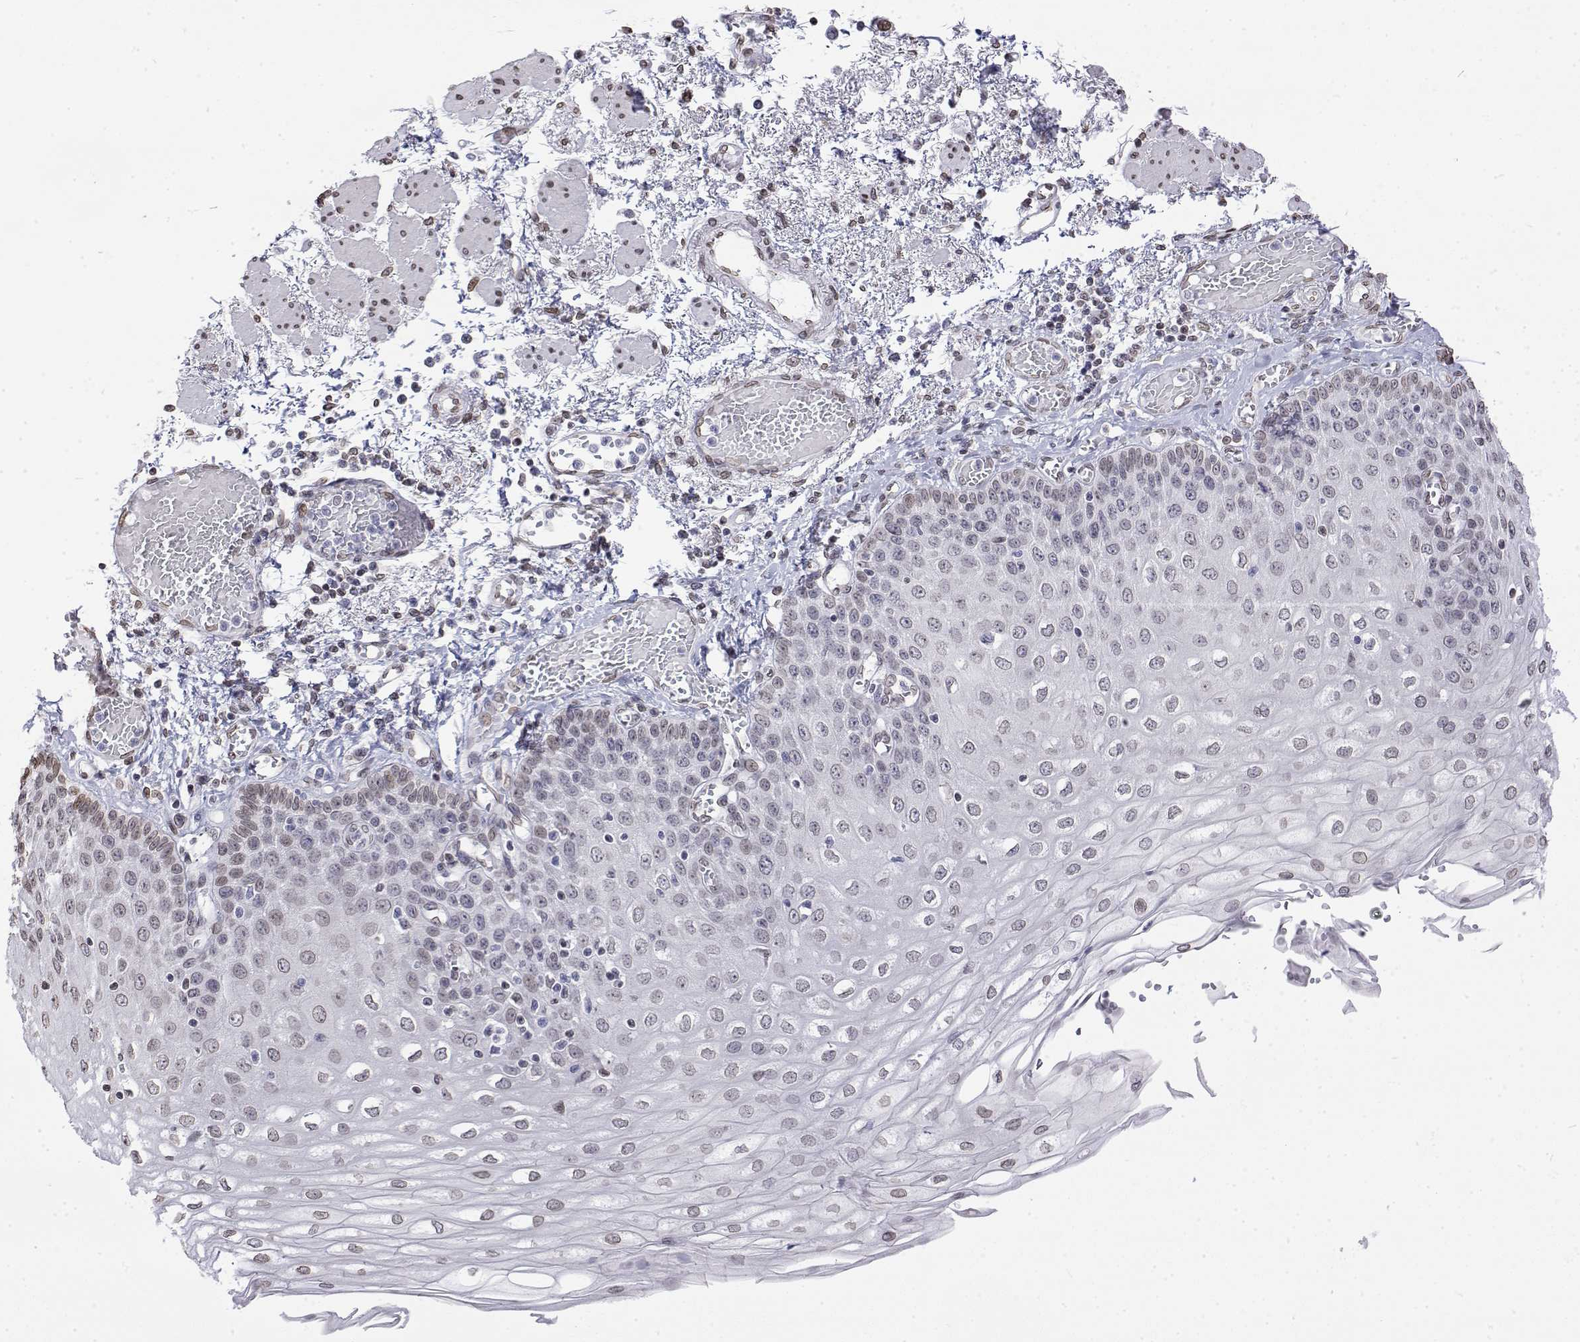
{"staining": {"intensity": "weak", "quantity": "25%-75%", "location": "nuclear"}, "tissue": "esophagus", "cell_type": "Squamous epithelial cells", "image_type": "normal", "snomed": [{"axis": "morphology", "description": "Normal tissue, NOS"}, {"axis": "morphology", "description": "Adenocarcinoma, NOS"}, {"axis": "topography", "description": "Esophagus"}], "caption": "A low amount of weak nuclear staining is seen in approximately 25%-75% of squamous epithelial cells in unremarkable esophagus.", "gene": "ZNF532", "patient": {"sex": "male", "age": 81}}